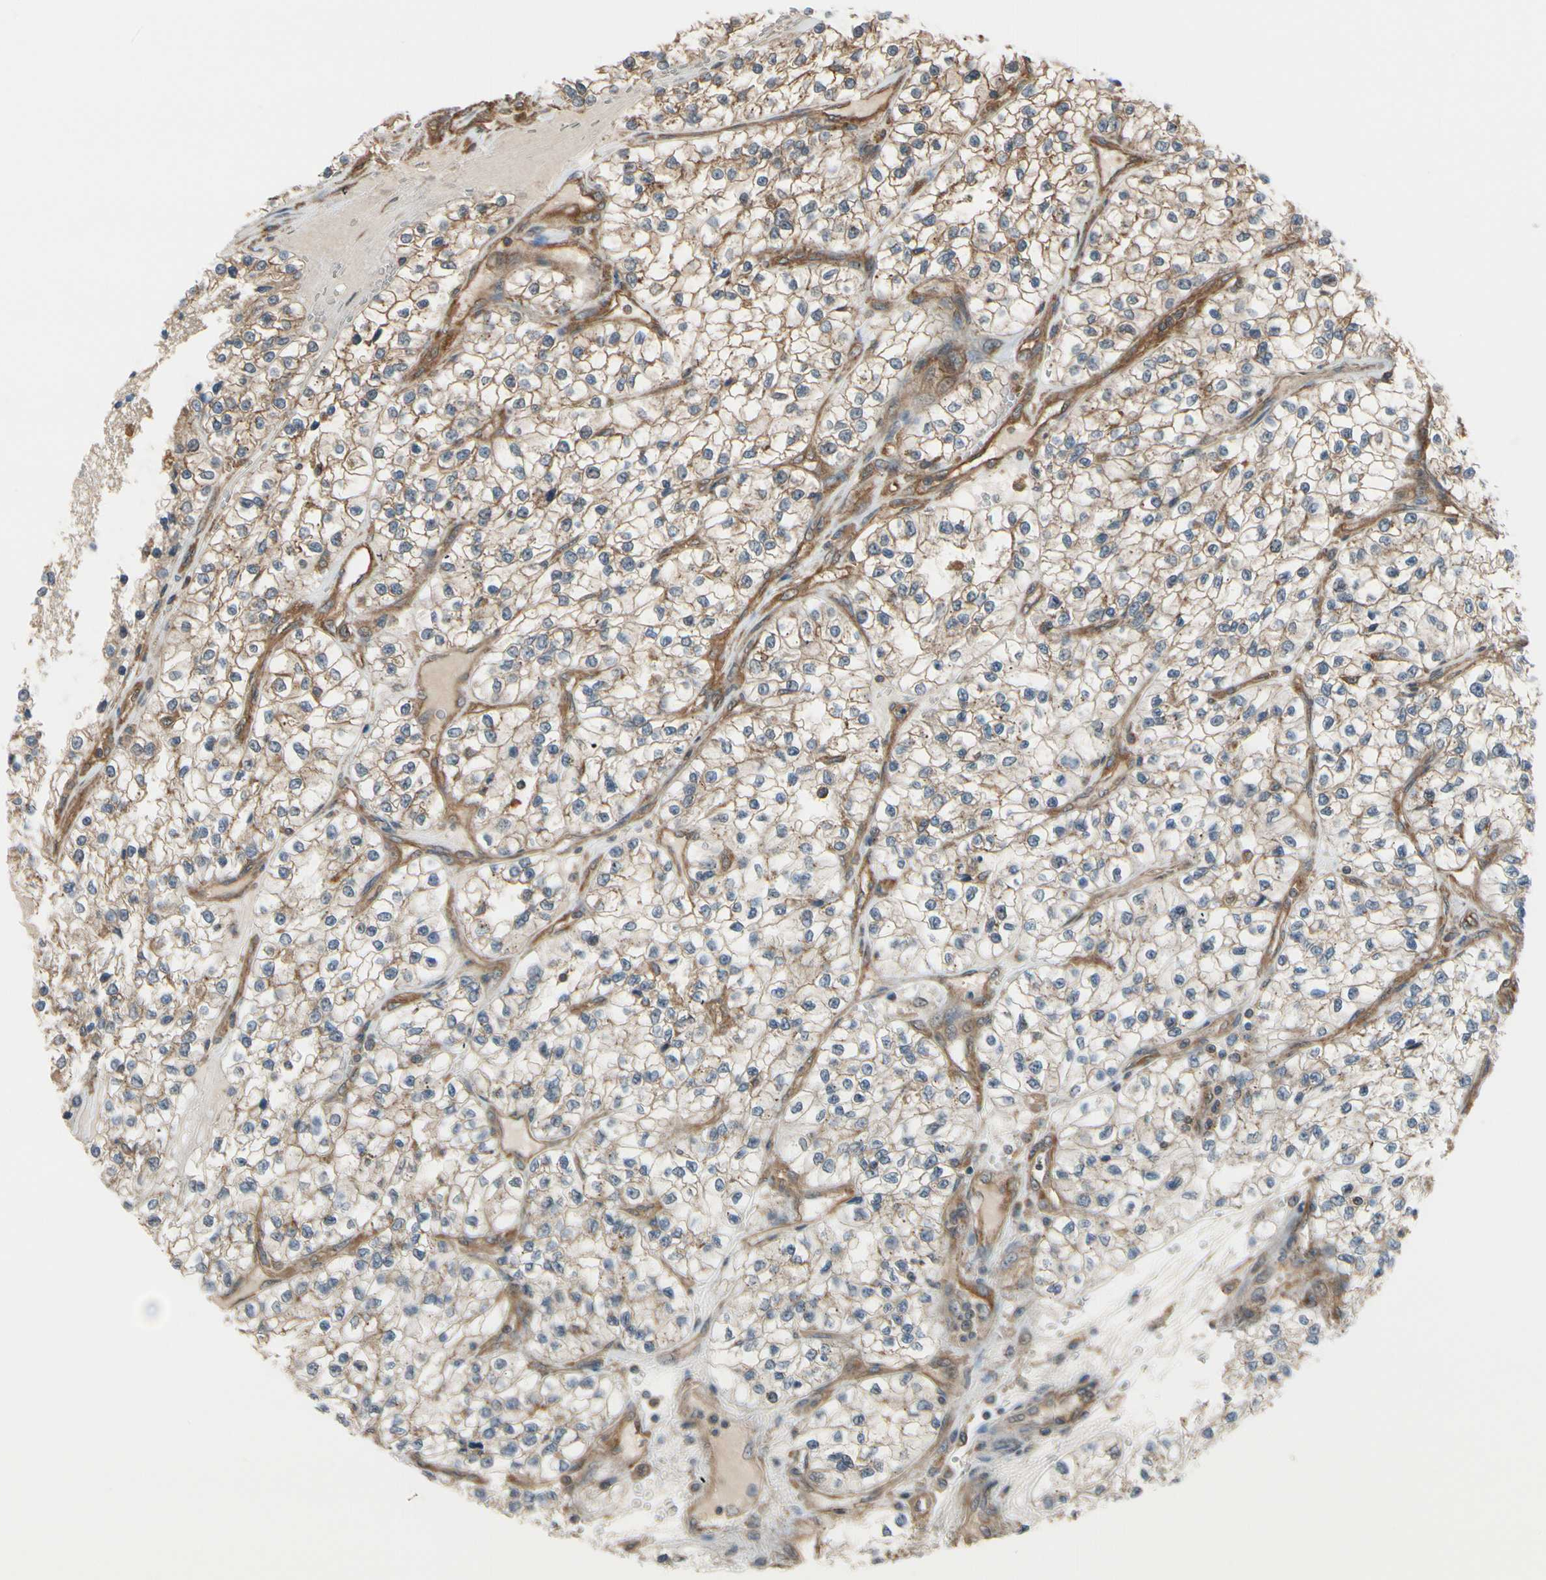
{"staining": {"intensity": "moderate", "quantity": "25%-75%", "location": "cytoplasmic/membranous"}, "tissue": "renal cancer", "cell_type": "Tumor cells", "image_type": "cancer", "snomed": [{"axis": "morphology", "description": "Adenocarcinoma, NOS"}, {"axis": "topography", "description": "Kidney"}], "caption": "Protein expression analysis of renal cancer (adenocarcinoma) exhibits moderate cytoplasmic/membranous positivity in approximately 25%-75% of tumor cells.", "gene": "EPS15", "patient": {"sex": "female", "age": 57}}